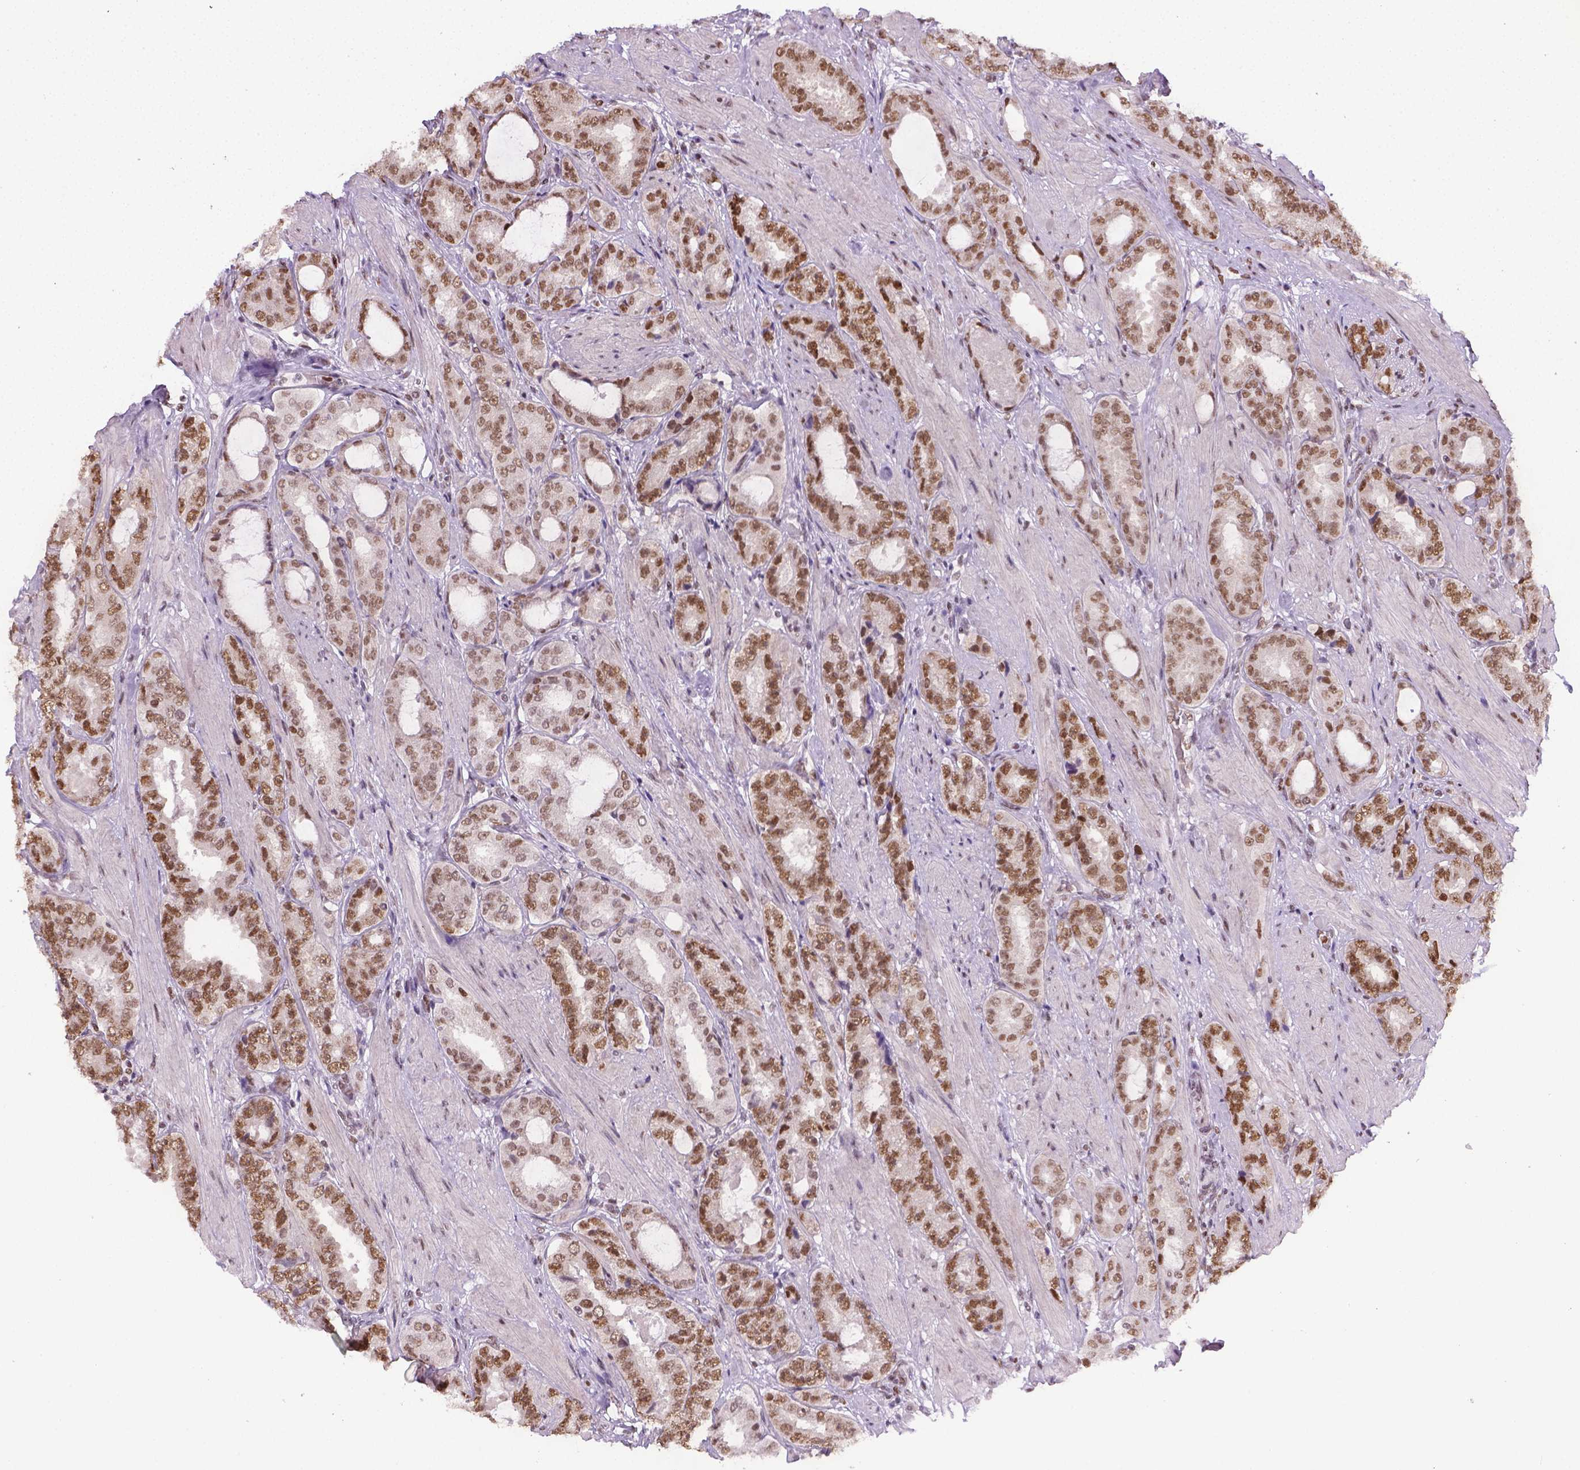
{"staining": {"intensity": "moderate", "quantity": ">75%", "location": "nuclear"}, "tissue": "prostate cancer", "cell_type": "Tumor cells", "image_type": "cancer", "snomed": [{"axis": "morphology", "description": "Adenocarcinoma, High grade"}, {"axis": "topography", "description": "Prostate"}], "caption": "Human prostate cancer (high-grade adenocarcinoma) stained with a protein marker displays moderate staining in tumor cells.", "gene": "FANCE", "patient": {"sex": "male", "age": 63}}